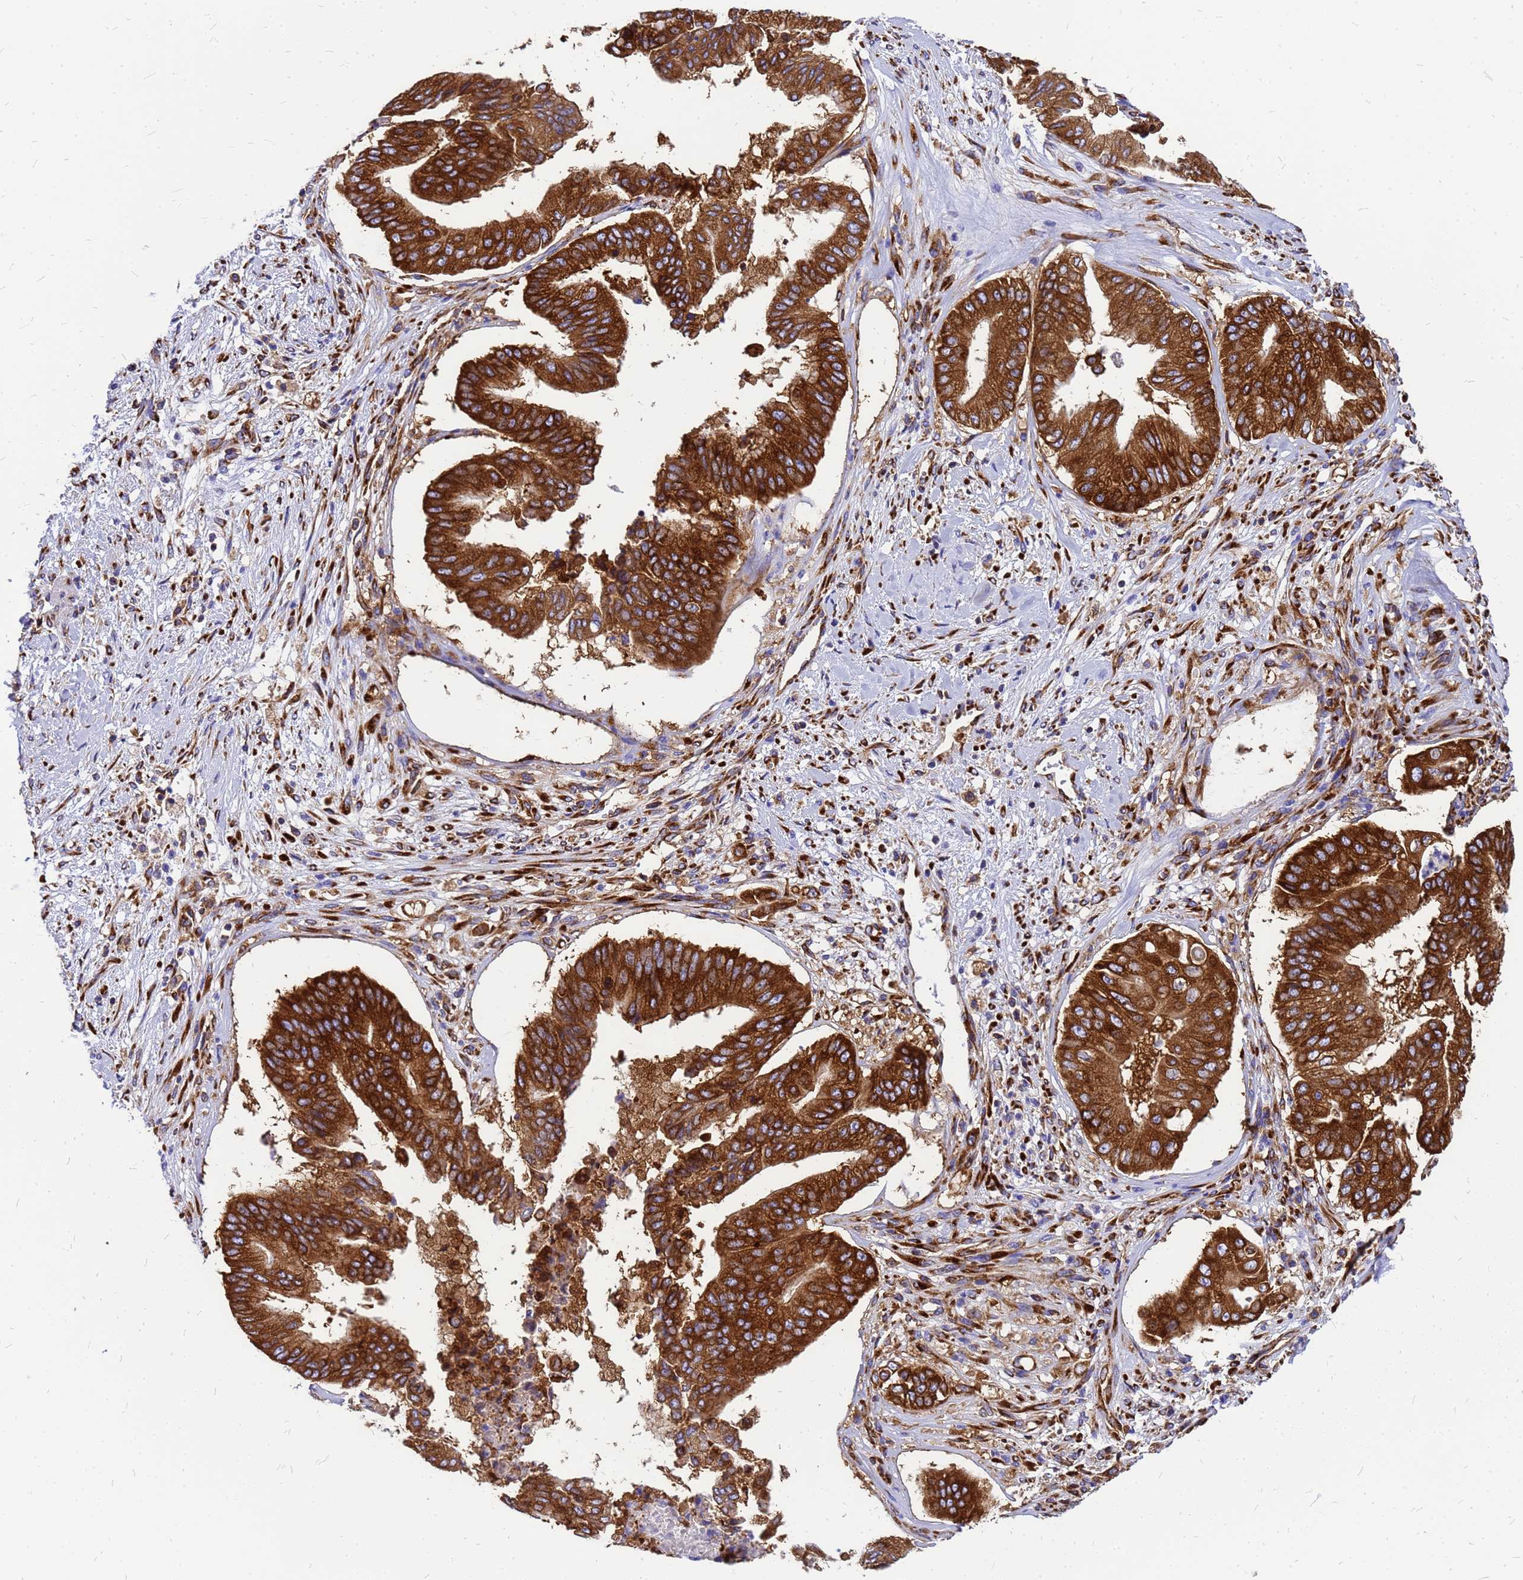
{"staining": {"intensity": "strong", "quantity": ">75%", "location": "cytoplasmic/membranous"}, "tissue": "pancreatic cancer", "cell_type": "Tumor cells", "image_type": "cancer", "snomed": [{"axis": "morphology", "description": "Adenocarcinoma, NOS"}, {"axis": "topography", "description": "Pancreas"}], "caption": "About >75% of tumor cells in human pancreatic cancer exhibit strong cytoplasmic/membranous protein positivity as visualized by brown immunohistochemical staining.", "gene": "EEF1D", "patient": {"sex": "female", "age": 77}}